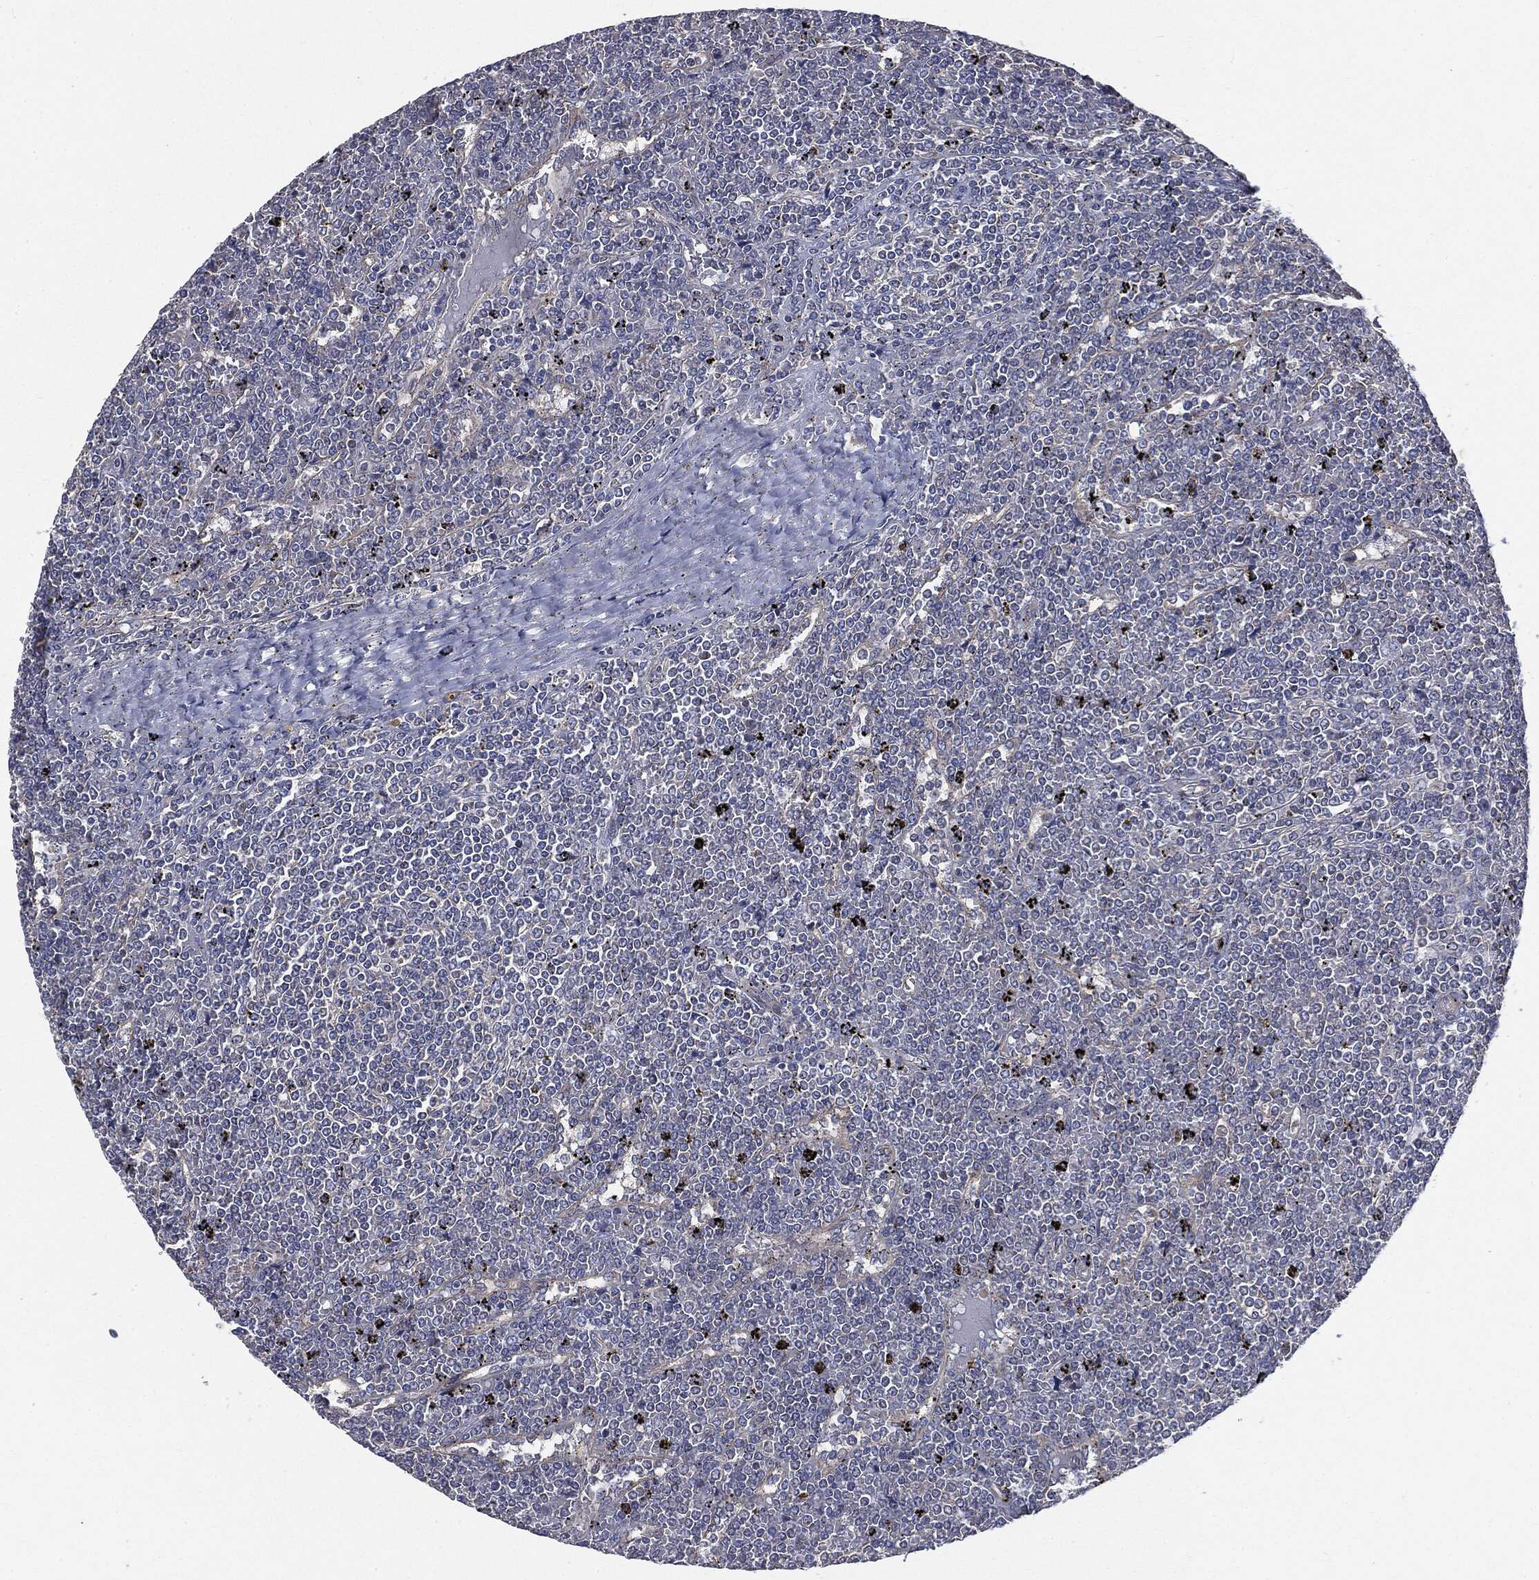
{"staining": {"intensity": "negative", "quantity": "none", "location": "none"}, "tissue": "lymphoma", "cell_type": "Tumor cells", "image_type": "cancer", "snomed": [{"axis": "morphology", "description": "Malignant lymphoma, non-Hodgkin's type, Low grade"}, {"axis": "topography", "description": "Spleen"}], "caption": "A micrograph of lymphoma stained for a protein displays no brown staining in tumor cells.", "gene": "EPS15L1", "patient": {"sex": "female", "age": 19}}